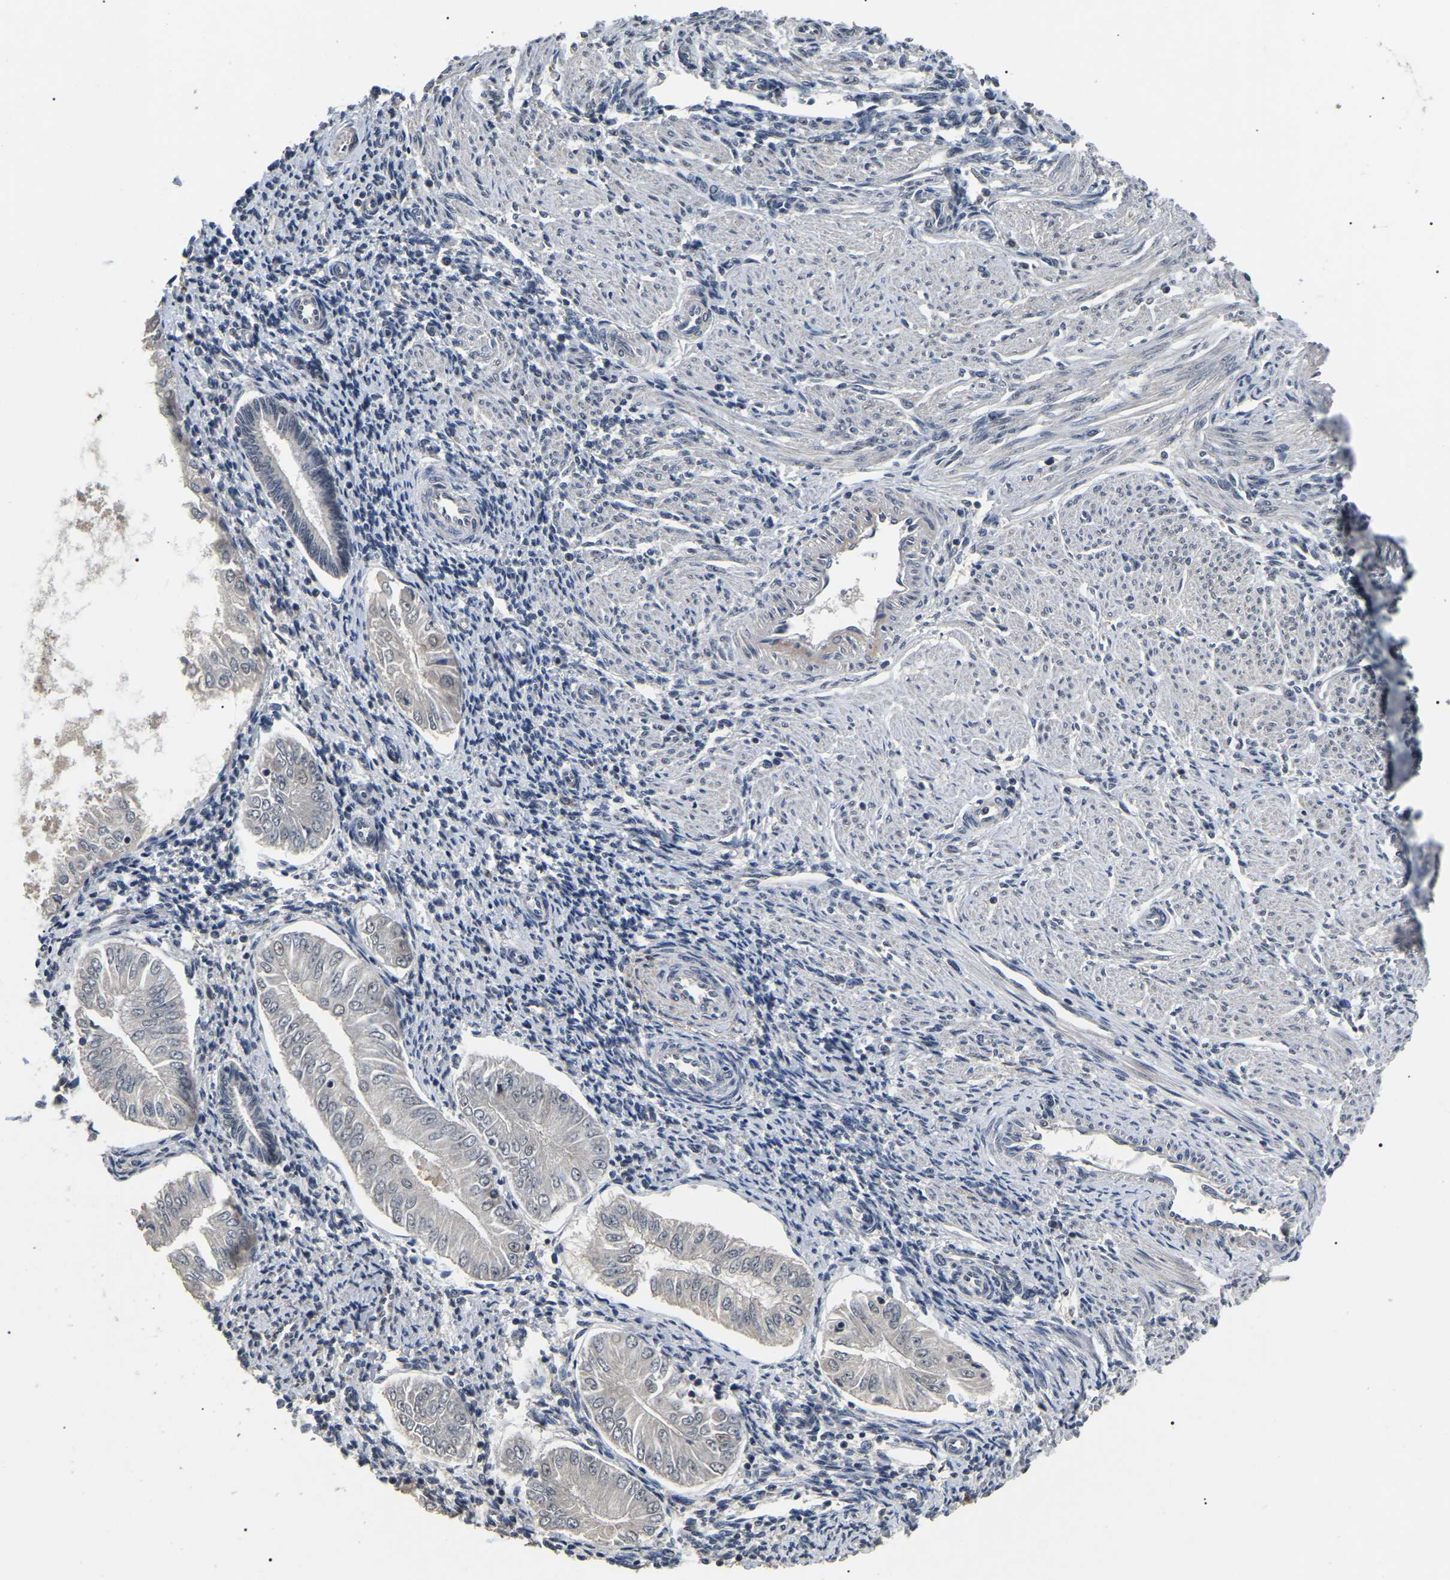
{"staining": {"intensity": "negative", "quantity": "none", "location": "none"}, "tissue": "endometrial cancer", "cell_type": "Tumor cells", "image_type": "cancer", "snomed": [{"axis": "morphology", "description": "Adenocarcinoma, NOS"}, {"axis": "topography", "description": "Endometrium"}], "caption": "DAB immunohistochemical staining of human endometrial adenocarcinoma displays no significant staining in tumor cells. (IHC, brightfield microscopy, high magnification).", "gene": "PPM1E", "patient": {"sex": "female", "age": 53}}